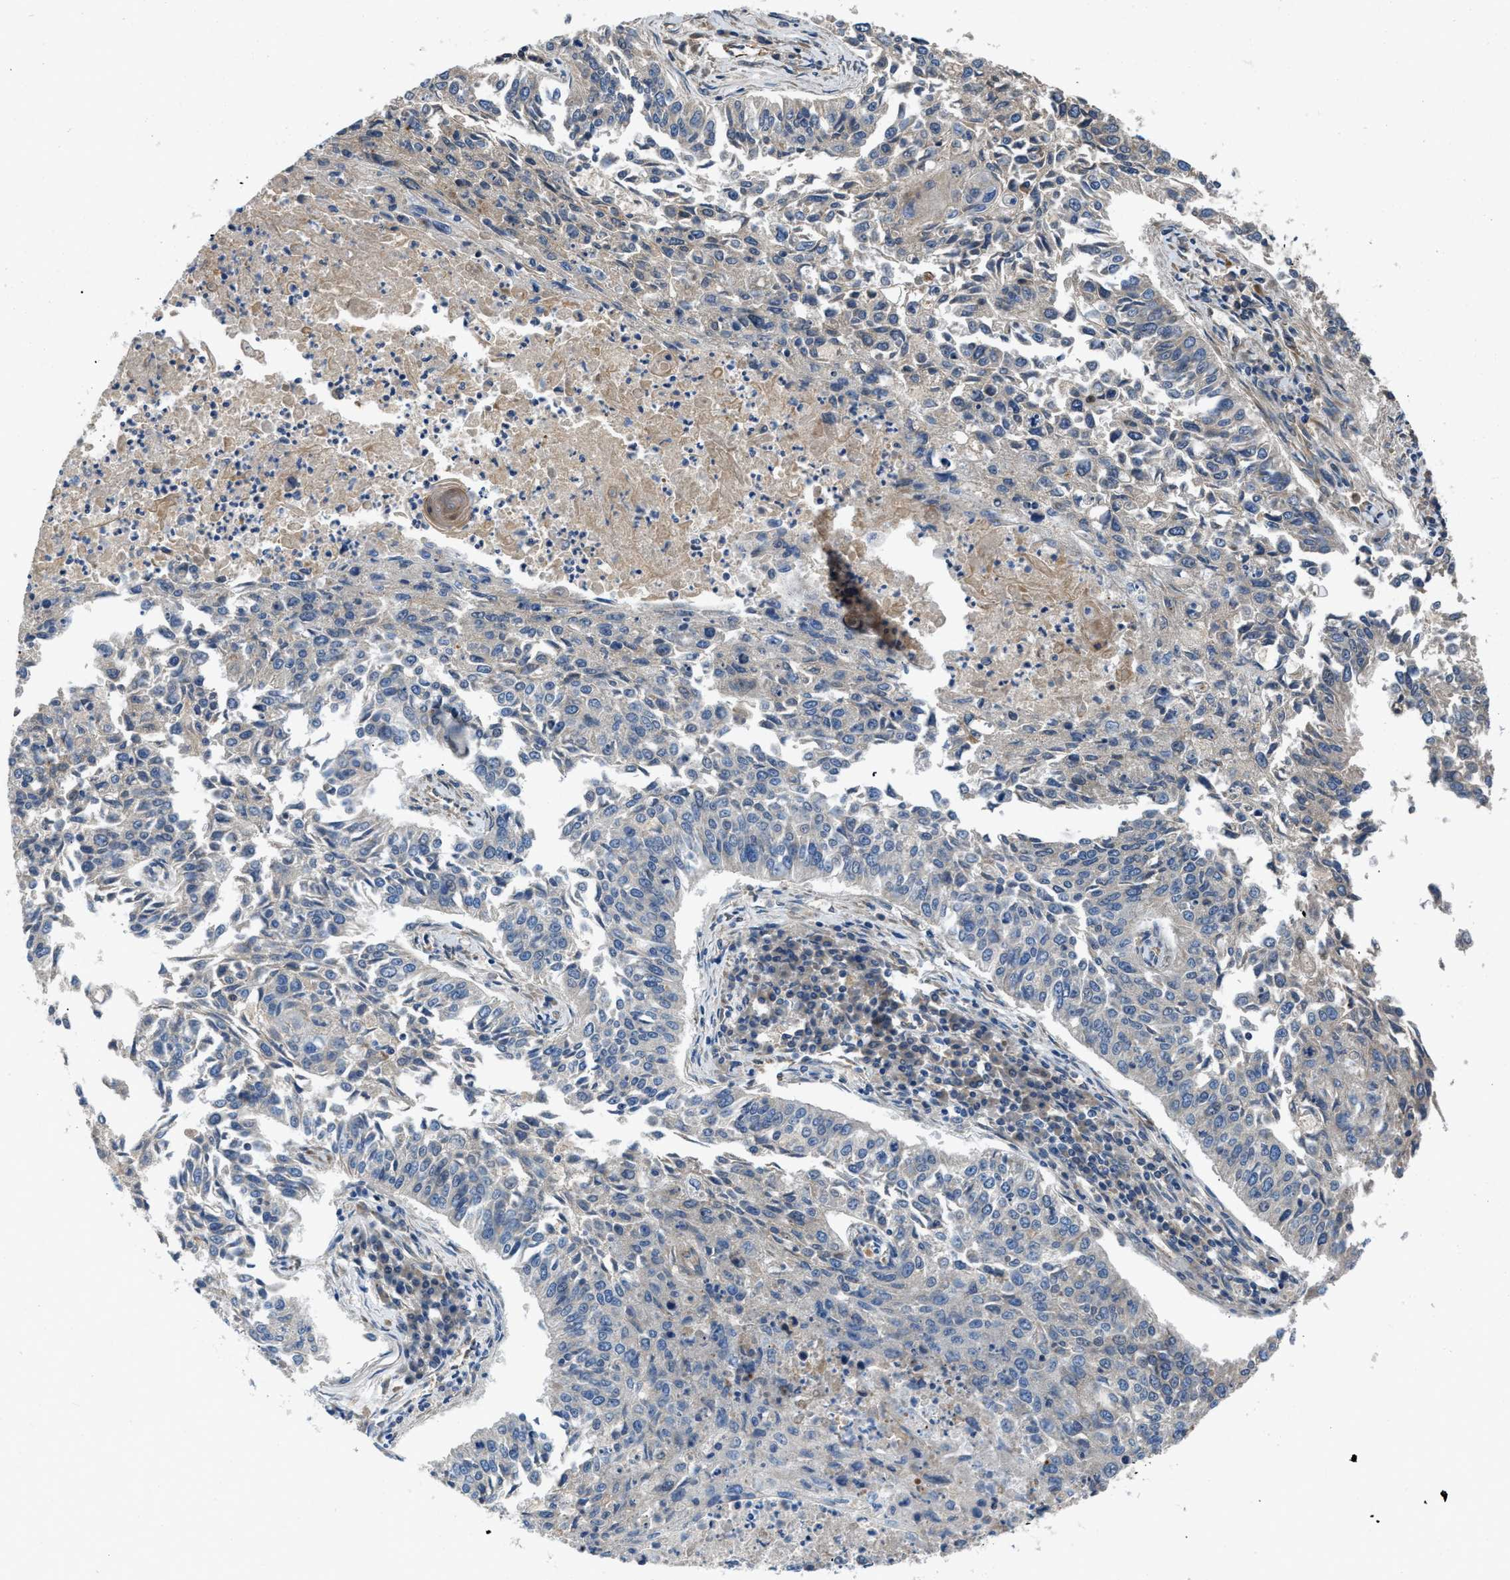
{"staining": {"intensity": "negative", "quantity": "none", "location": "none"}, "tissue": "lung cancer", "cell_type": "Tumor cells", "image_type": "cancer", "snomed": [{"axis": "morphology", "description": "Normal tissue, NOS"}, {"axis": "morphology", "description": "Squamous cell carcinoma, NOS"}, {"axis": "topography", "description": "Cartilage tissue"}, {"axis": "topography", "description": "Bronchus"}, {"axis": "topography", "description": "Lung"}], "caption": "Immunohistochemical staining of human squamous cell carcinoma (lung) displays no significant staining in tumor cells.", "gene": "GGCX", "patient": {"sex": "female", "age": 49}}